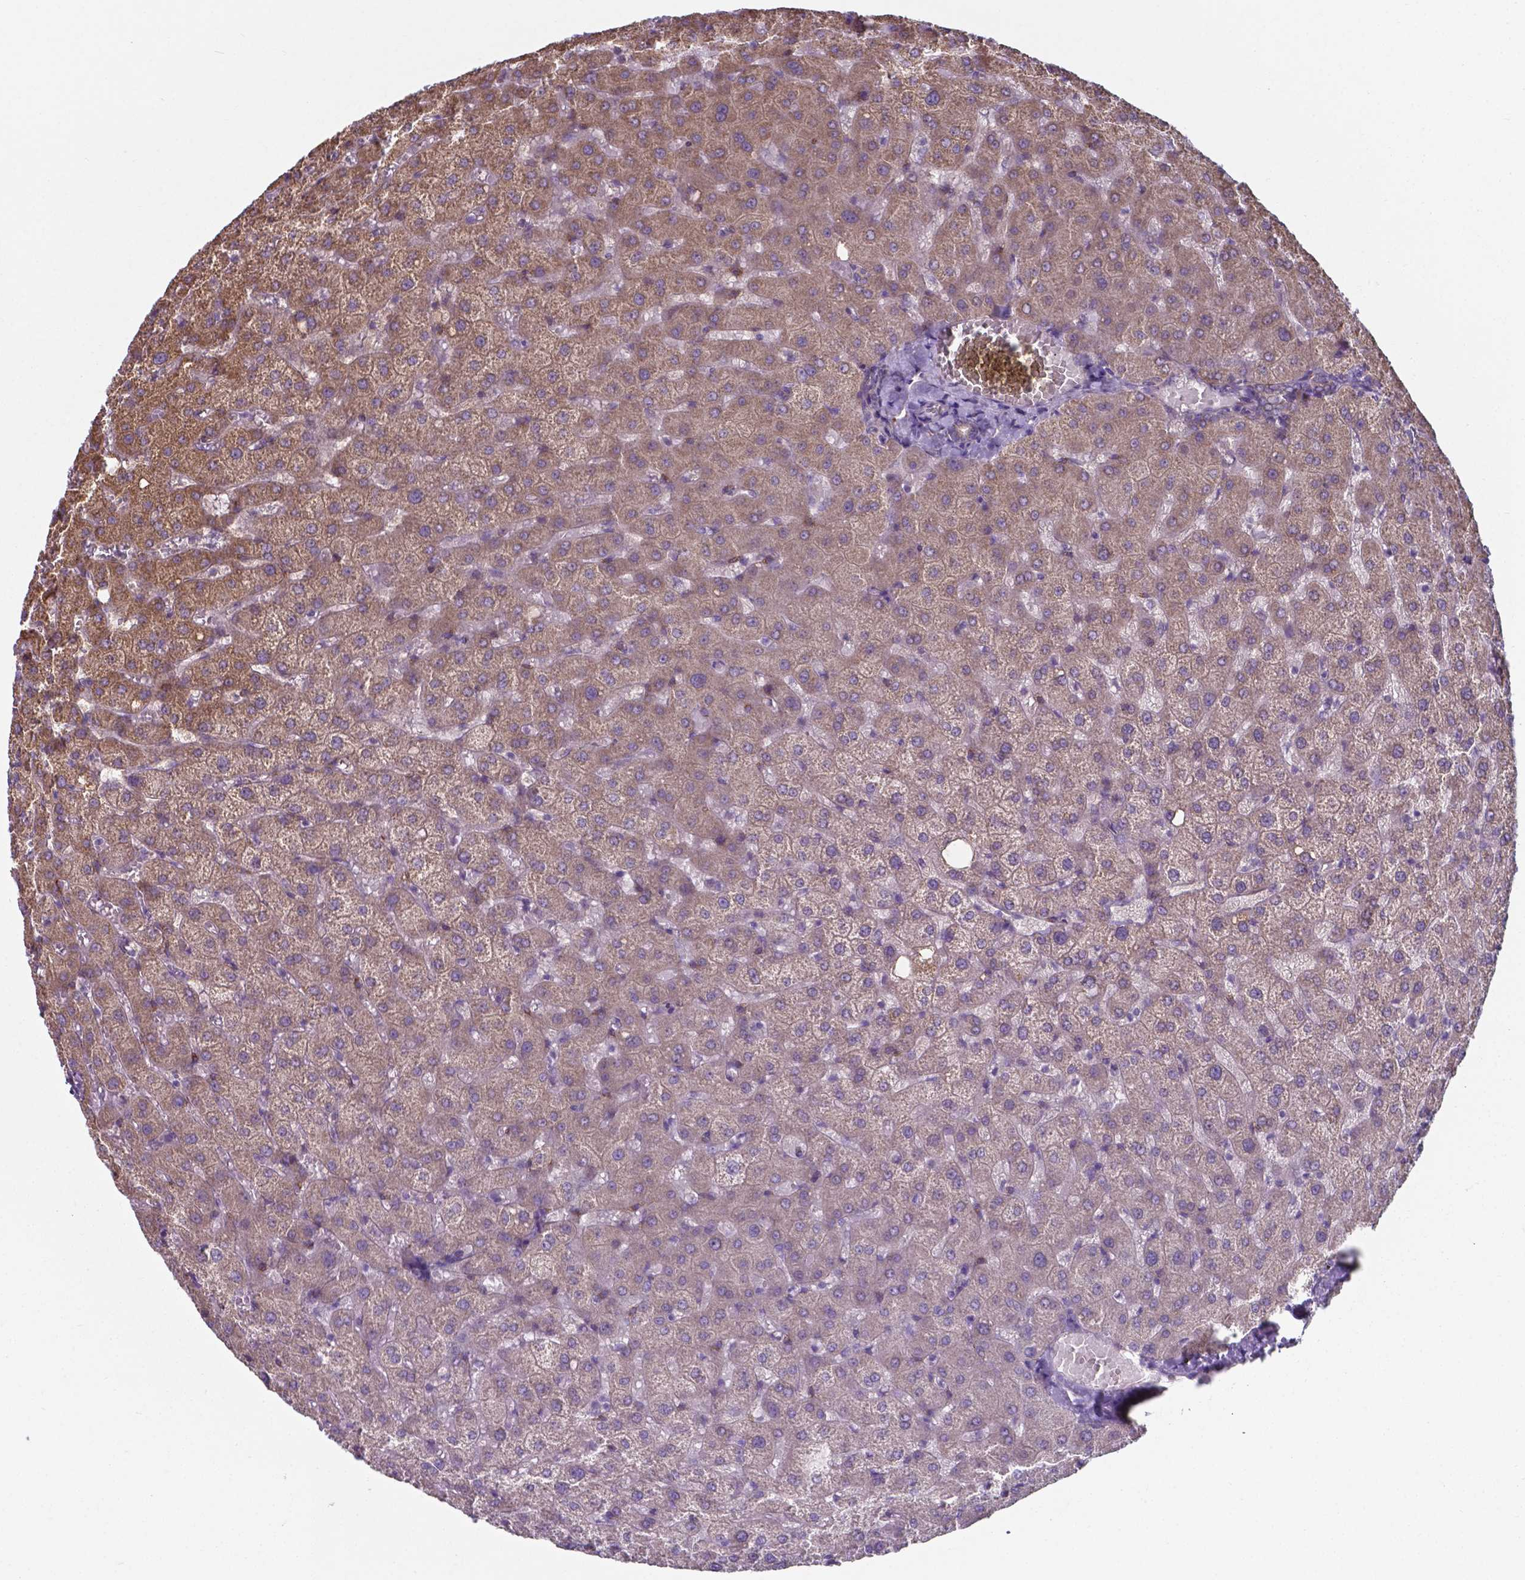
{"staining": {"intensity": "weak", "quantity": "<25%", "location": "cytoplasmic/membranous"}, "tissue": "liver", "cell_type": "Cholangiocytes", "image_type": "normal", "snomed": [{"axis": "morphology", "description": "Normal tissue, NOS"}, {"axis": "topography", "description": "Liver"}], "caption": "IHC of benign liver displays no staining in cholangiocytes. (Brightfield microscopy of DAB (3,3'-diaminobenzidine) immunohistochemistry at high magnification).", "gene": "FAM114A1", "patient": {"sex": "female", "age": 50}}